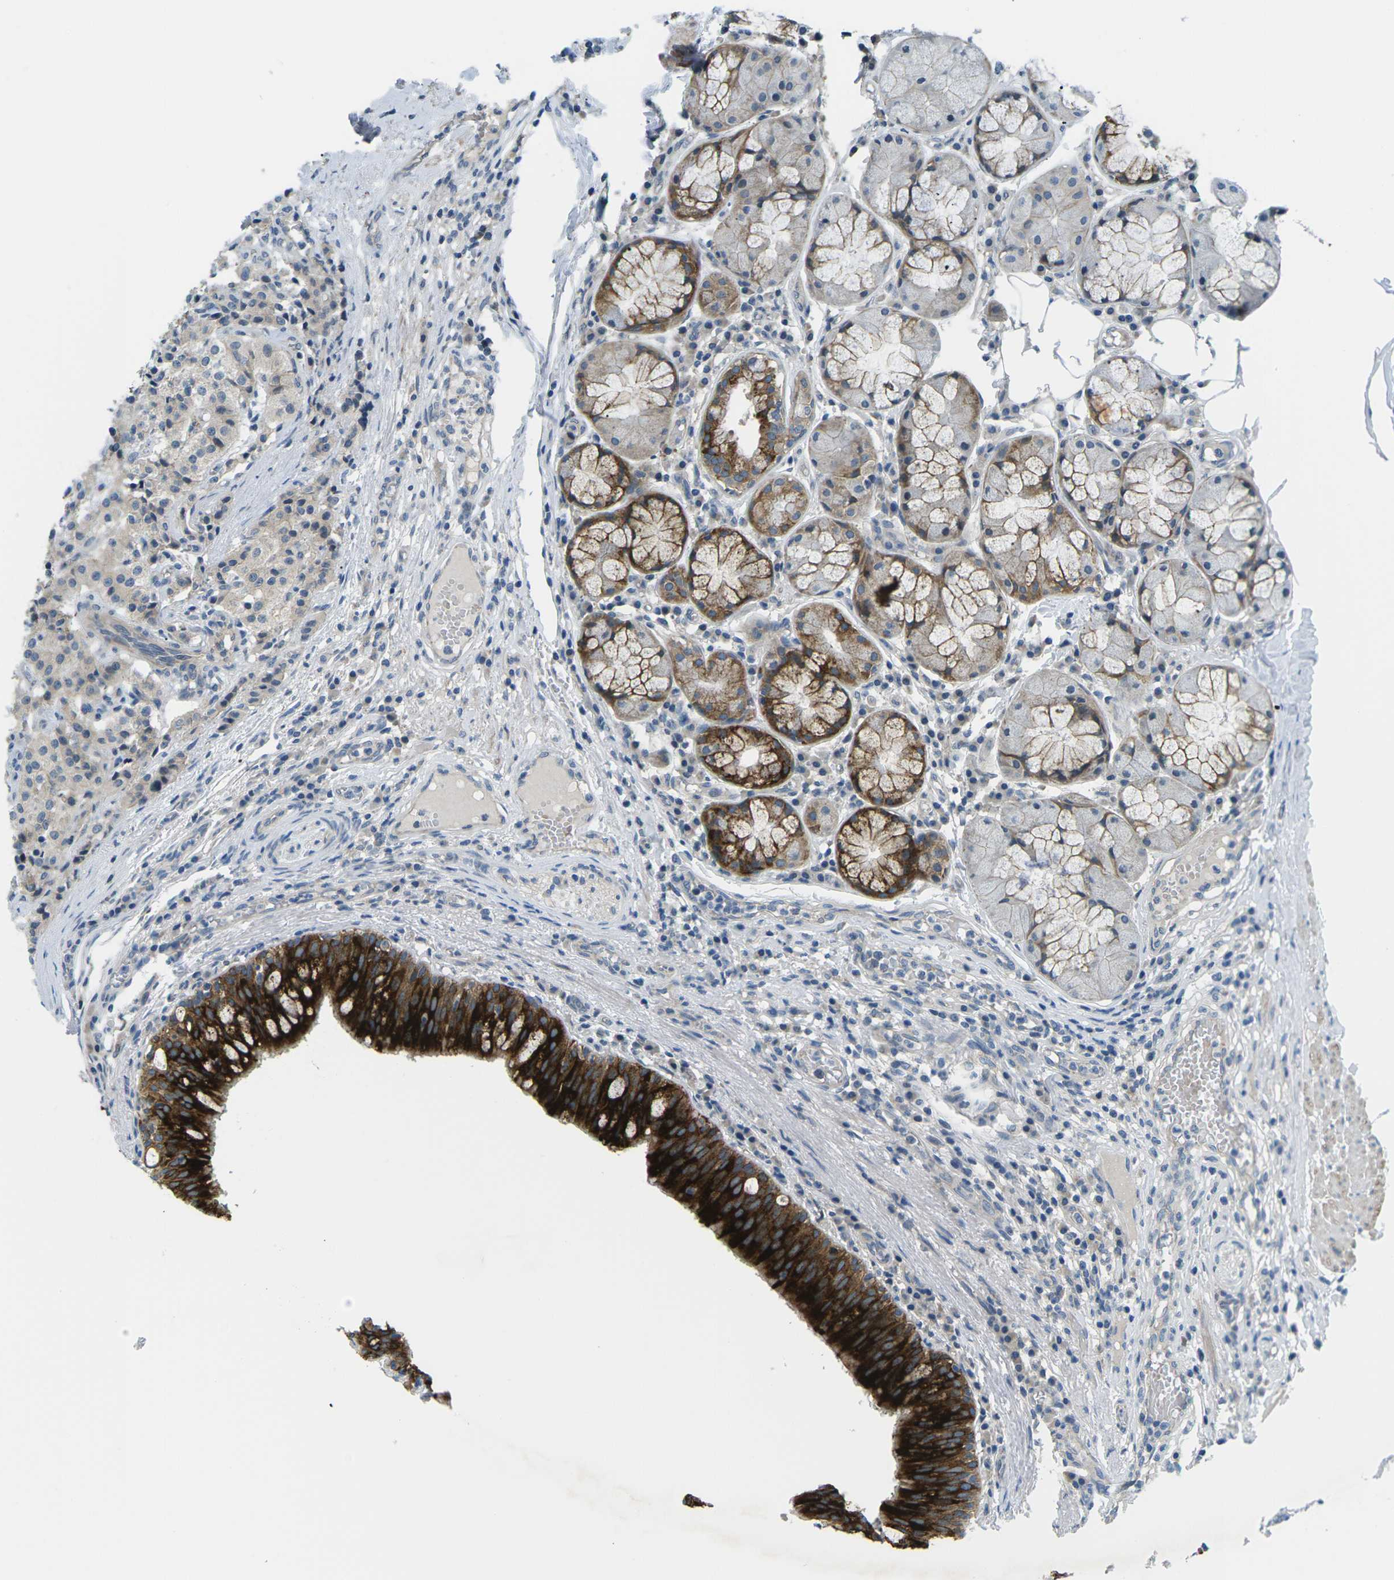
{"staining": {"intensity": "weak", "quantity": "<25%", "location": "cytoplasmic/membranous"}, "tissue": "carcinoid", "cell_type": "Tumor cells", "image_type": "cancer", "snomed": [{"axis": "morphology", "description": "Carcinoid, malignant, NOS"}, {"axis": "topography", "description": "Lung"}], "caption": "Tumor cells are negative for brown protein staining in carcinoid. (DAB (3,3'-diaminobenzidine) immunohistochemistry with hematoxylin counter stain).", "gene": "CTNND1", "patient": {"sex": "male", "age": 30}}